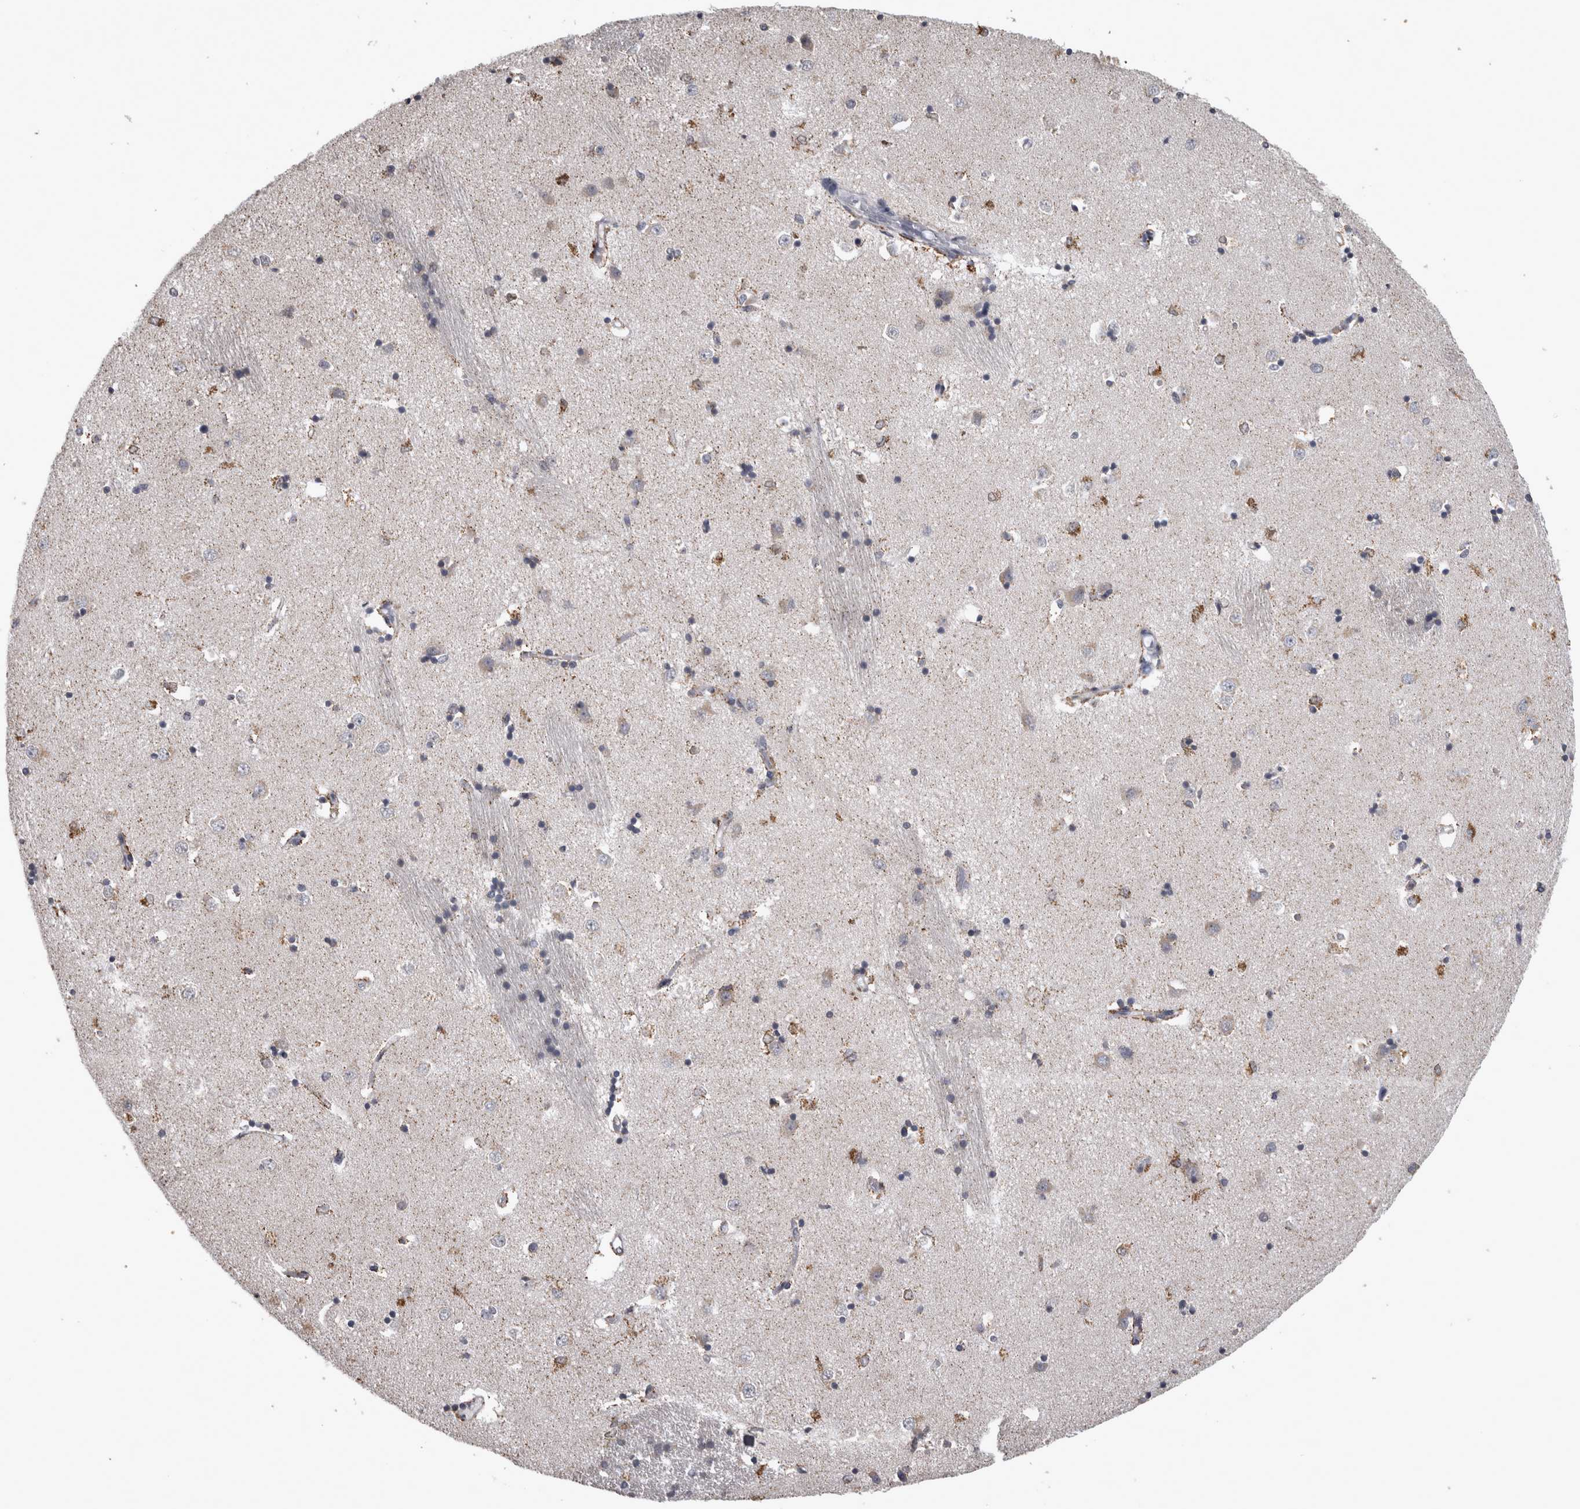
{"staining": {"intensity": "moderate", "quantity": "<25%", "location": "cytoplasmic/membranous"}, "tissue": "caudate", "cell_type": "Glial cells", "image_type": "normal", "snomed": [{"axis": "morphology", "description": "Normal tissue, NOS"}, {"axis": "topography", "description": "Lateral ventricle wall"}], "caption": "Immunohistochemical staining of normal human caudate displays moderate cytoplasmic/membranous protein expression in about <25% of glial cells. (Brightfield microscopy of DAB IHC at high magnification).", "gene": "WNT7A", "patient": {"sex": "male", "age": 45}}